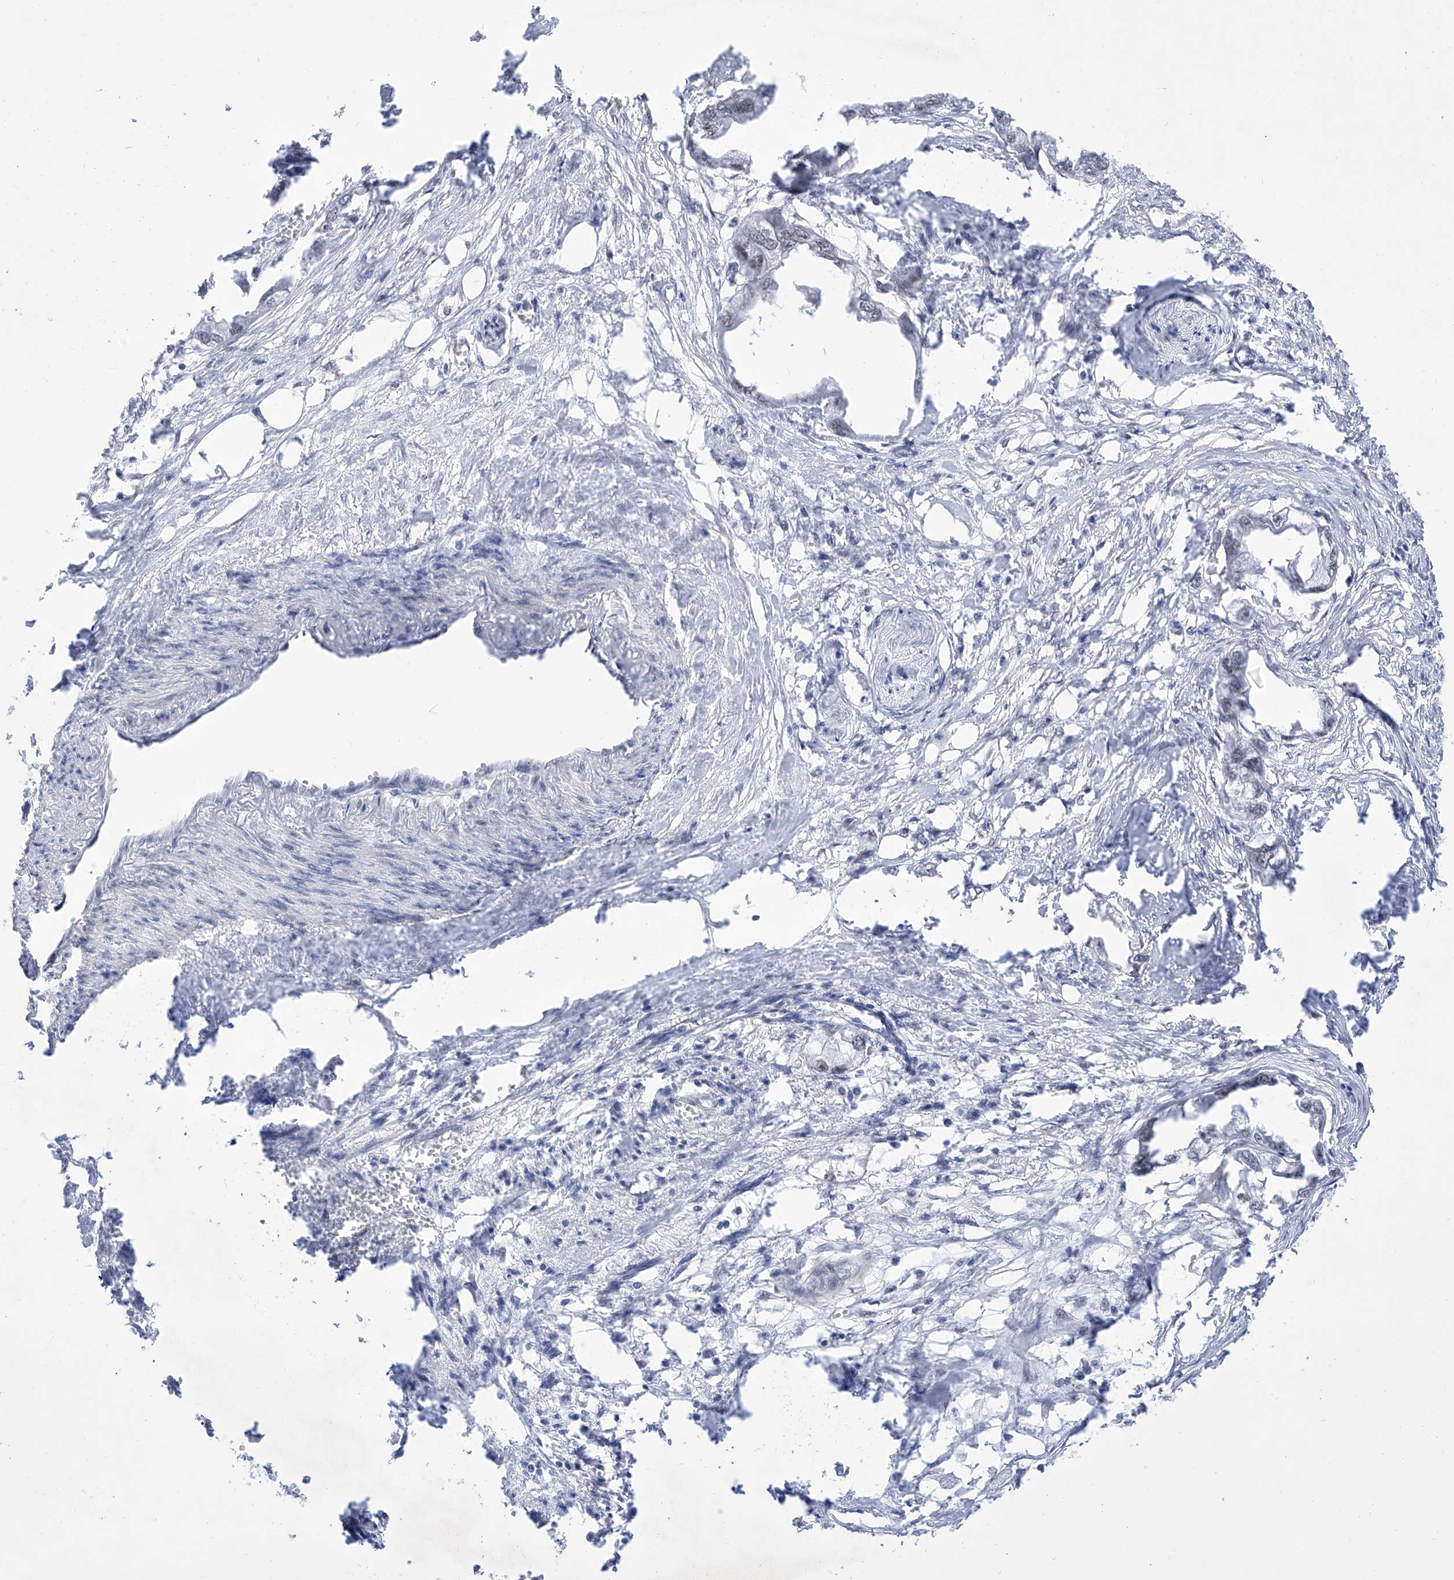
{"staining": {"intensity": "weak", "quantity": "<25%", "location": "nuclear"}, "tissue": "endometrial cancer", "cell_type": "Tumor cells", "image_type": "cancer", "snomed": [{"axis": "morphology", "description": "Adenocarcinoma, NOS"}, {"axis": "morphology", "description": "Adenocarcinoma, metastatic, NOS"}, {"axis": "topography", "description": "Adipose tissue"}, {"axis": "topography", "description": "Endometrium"}], "caption": "IHC image of adenocarcinoma (endometrial) stained for a protein (brown), which shows no positivity in tumor cells.", "gene": "ATN1", "patient": {"sex": "female", "age": 67}}